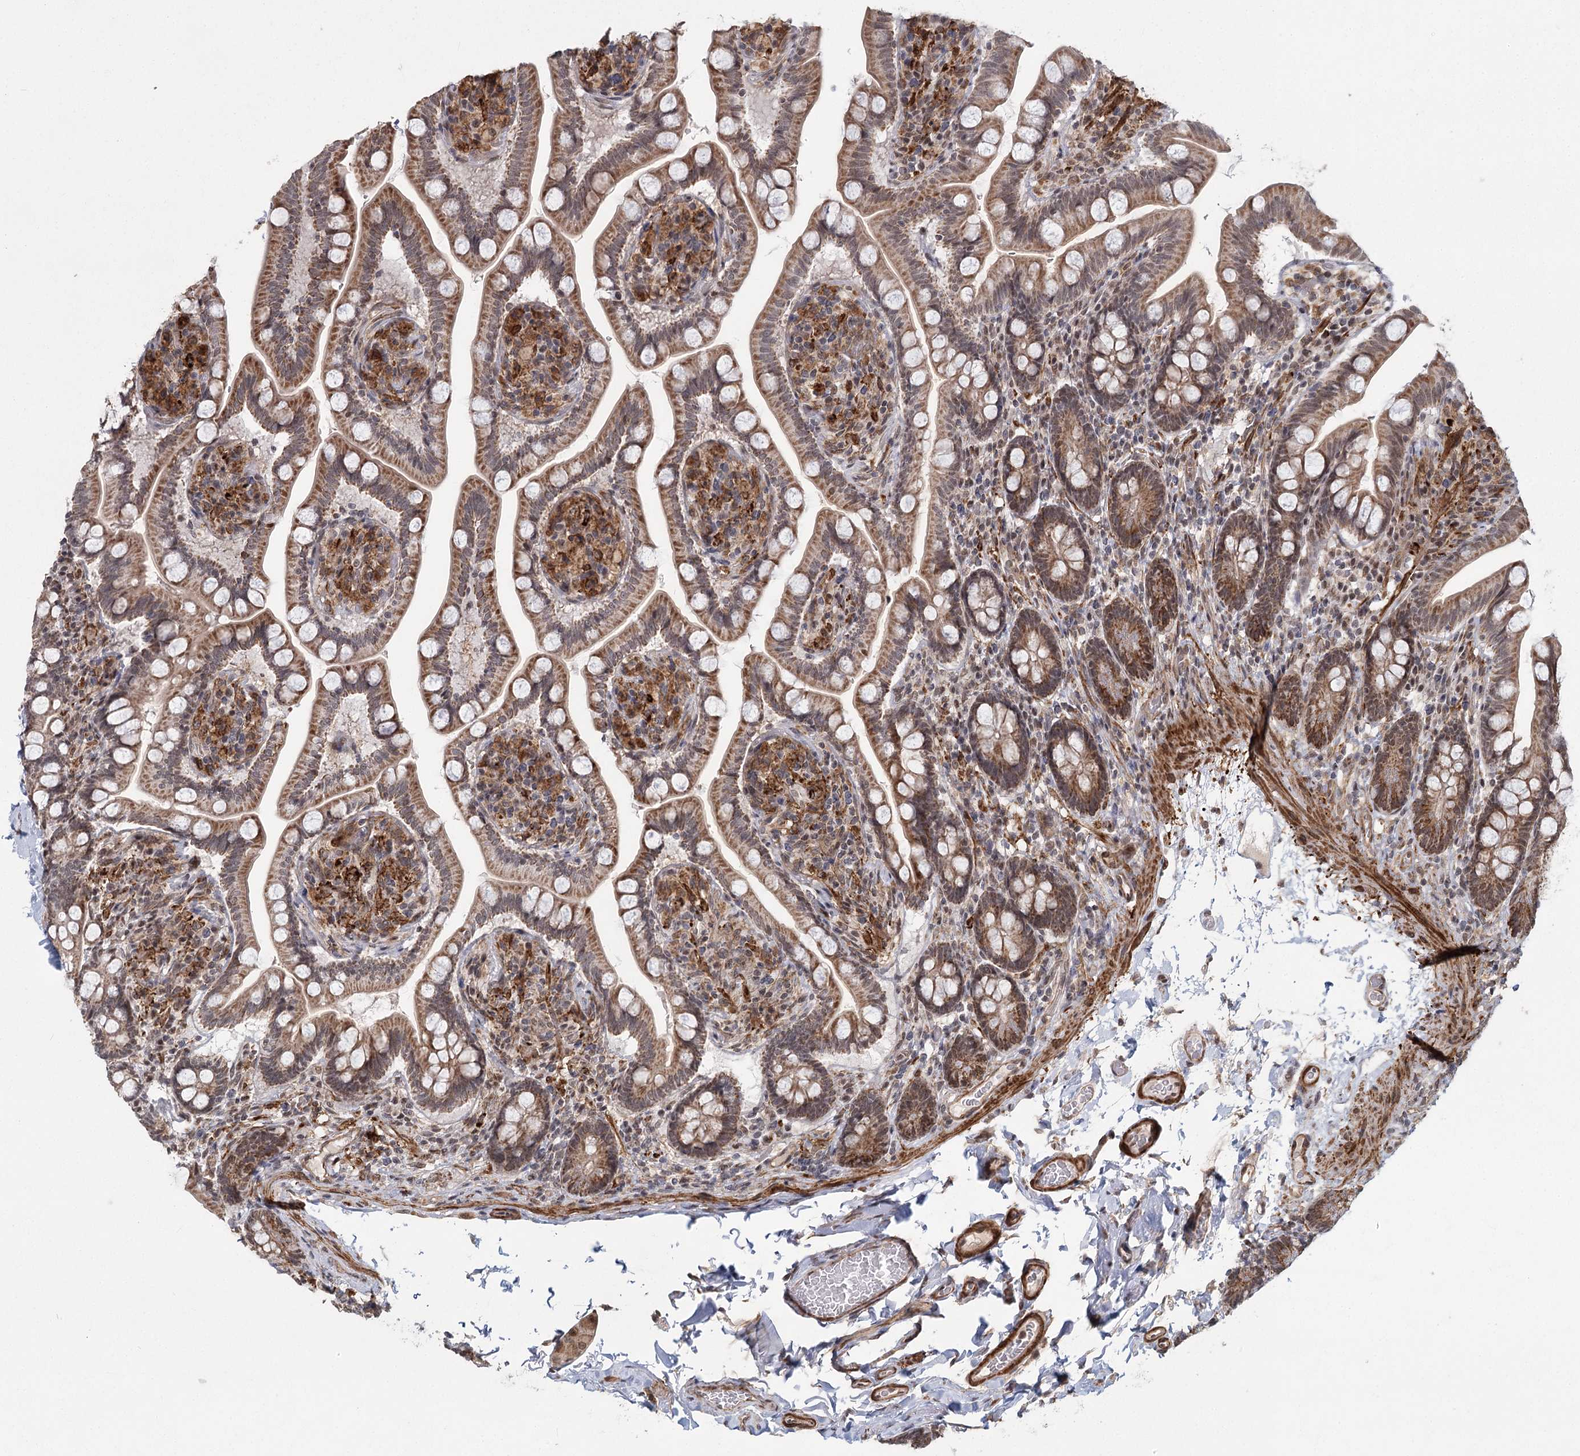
{"staining": {"intensity": "strong", "quantity": ">75%", "location": "cytoplasmic/membranous,nuclear"}, "tissue": "small intestine", "cell_type": "Glandular cells", "image_type": "normal", "snomed": [{"axis": "morphology", "description": "Normal tissue, NOS"}, {"axis": "topography", "description": "Small intestine"}], "caption": "The immunohistochemical stain shows strong cytoplasmic/membranous,nuclear staining in glandular cells of unremarkable small intestine. (DAB = brown stain, brightfield microscopy at high magnification).", "gene": "ZCCHC24", "patient": {"sex": "female", "age": 64}}